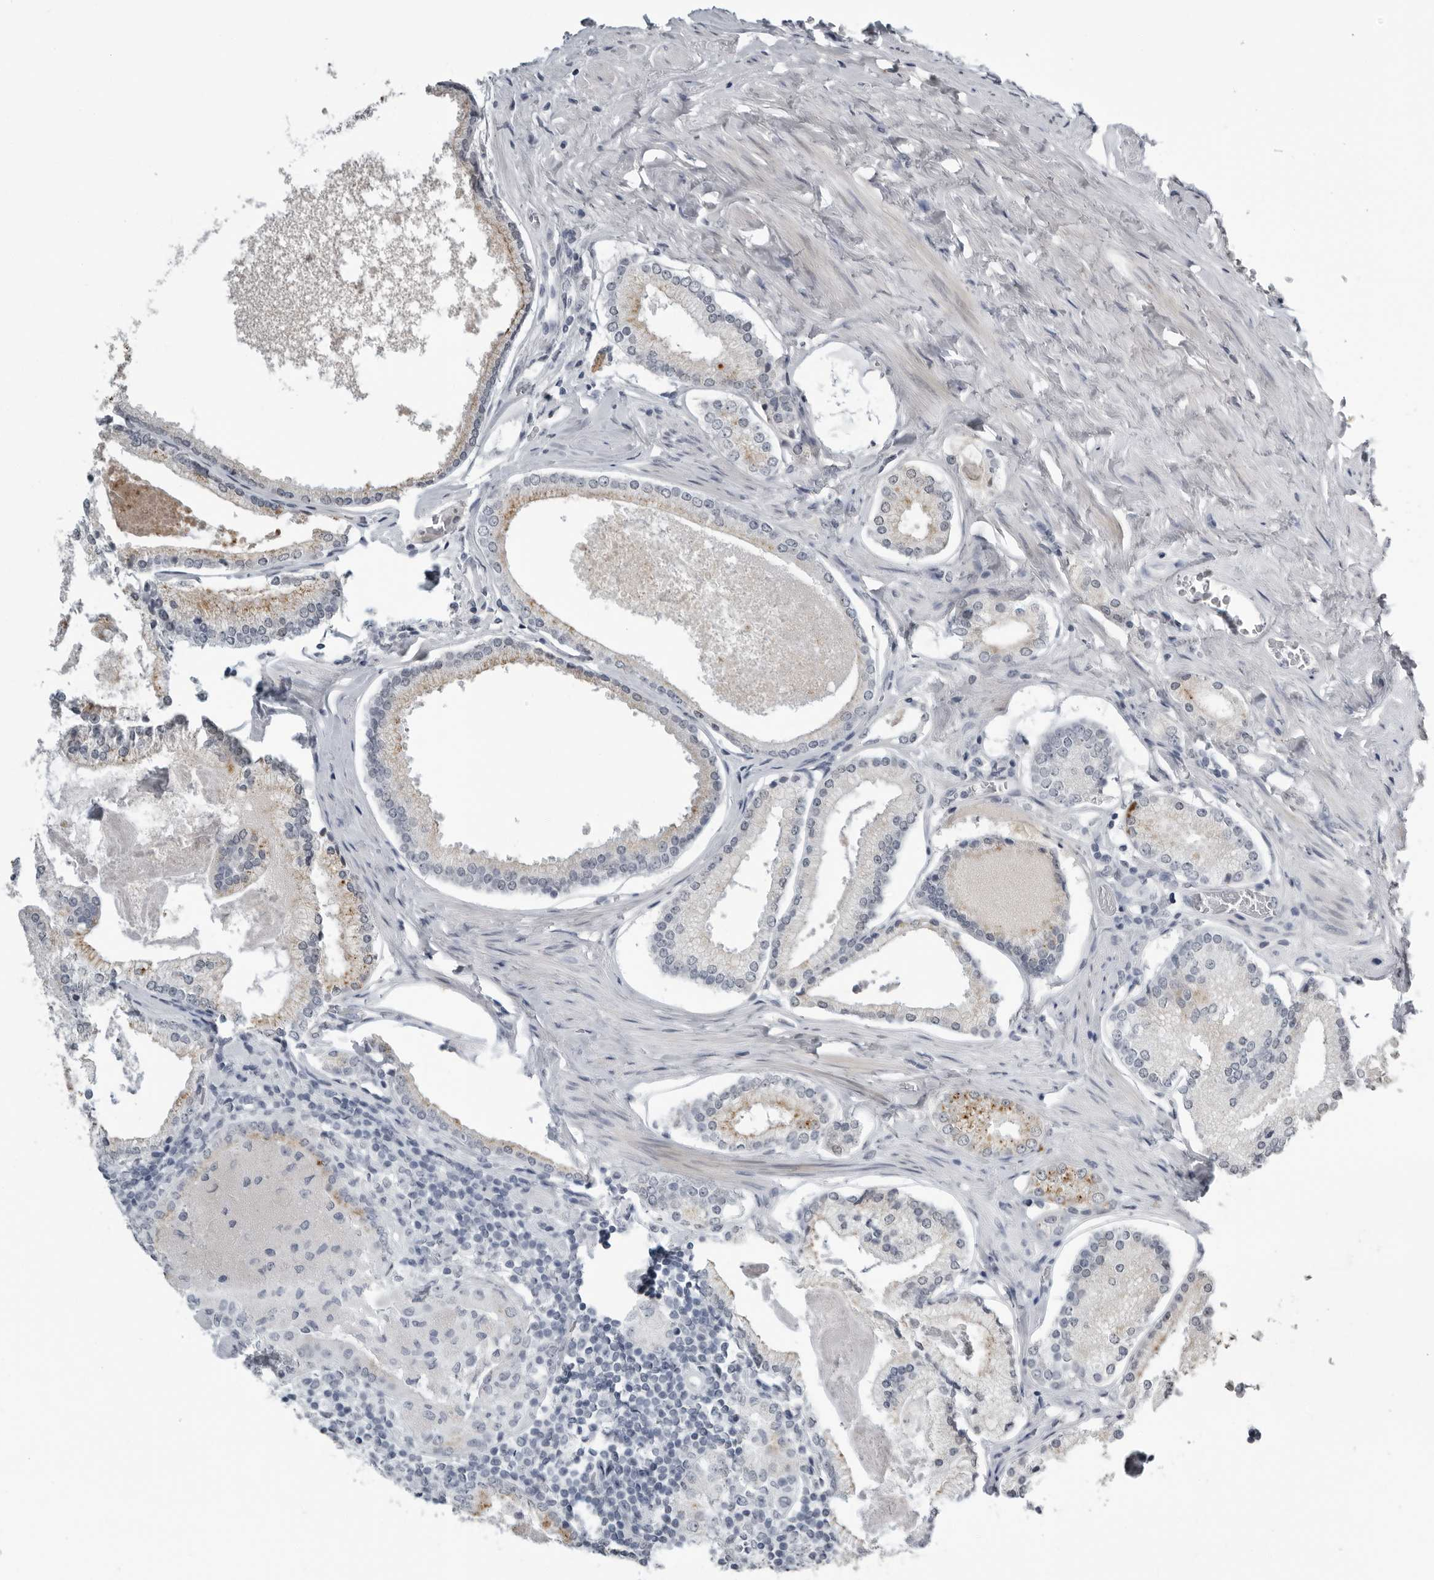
{"staining": {"intensity": "moderate", "quantity": "25%-75%", "location": "cytoplasmic/membranous"}, "tissue": "prostate cancer", "cell_type": "Tumor cells", "image_type": "cancer", "snomed": [{"axis": "morphology", "description": "Adenocarcinoma, Low grade"}, {"axis": "topography", "description": "Prostate"}], "caption": "Human low-grade adenocarcinoma (prostate) stained for a protein (brown) exhibits moderate cytoplasmic/membranous positive expression in about 25%-75% of tumor cells.", "gene": "PRRX2", "patient": {"sex": "male", "age": 71}}